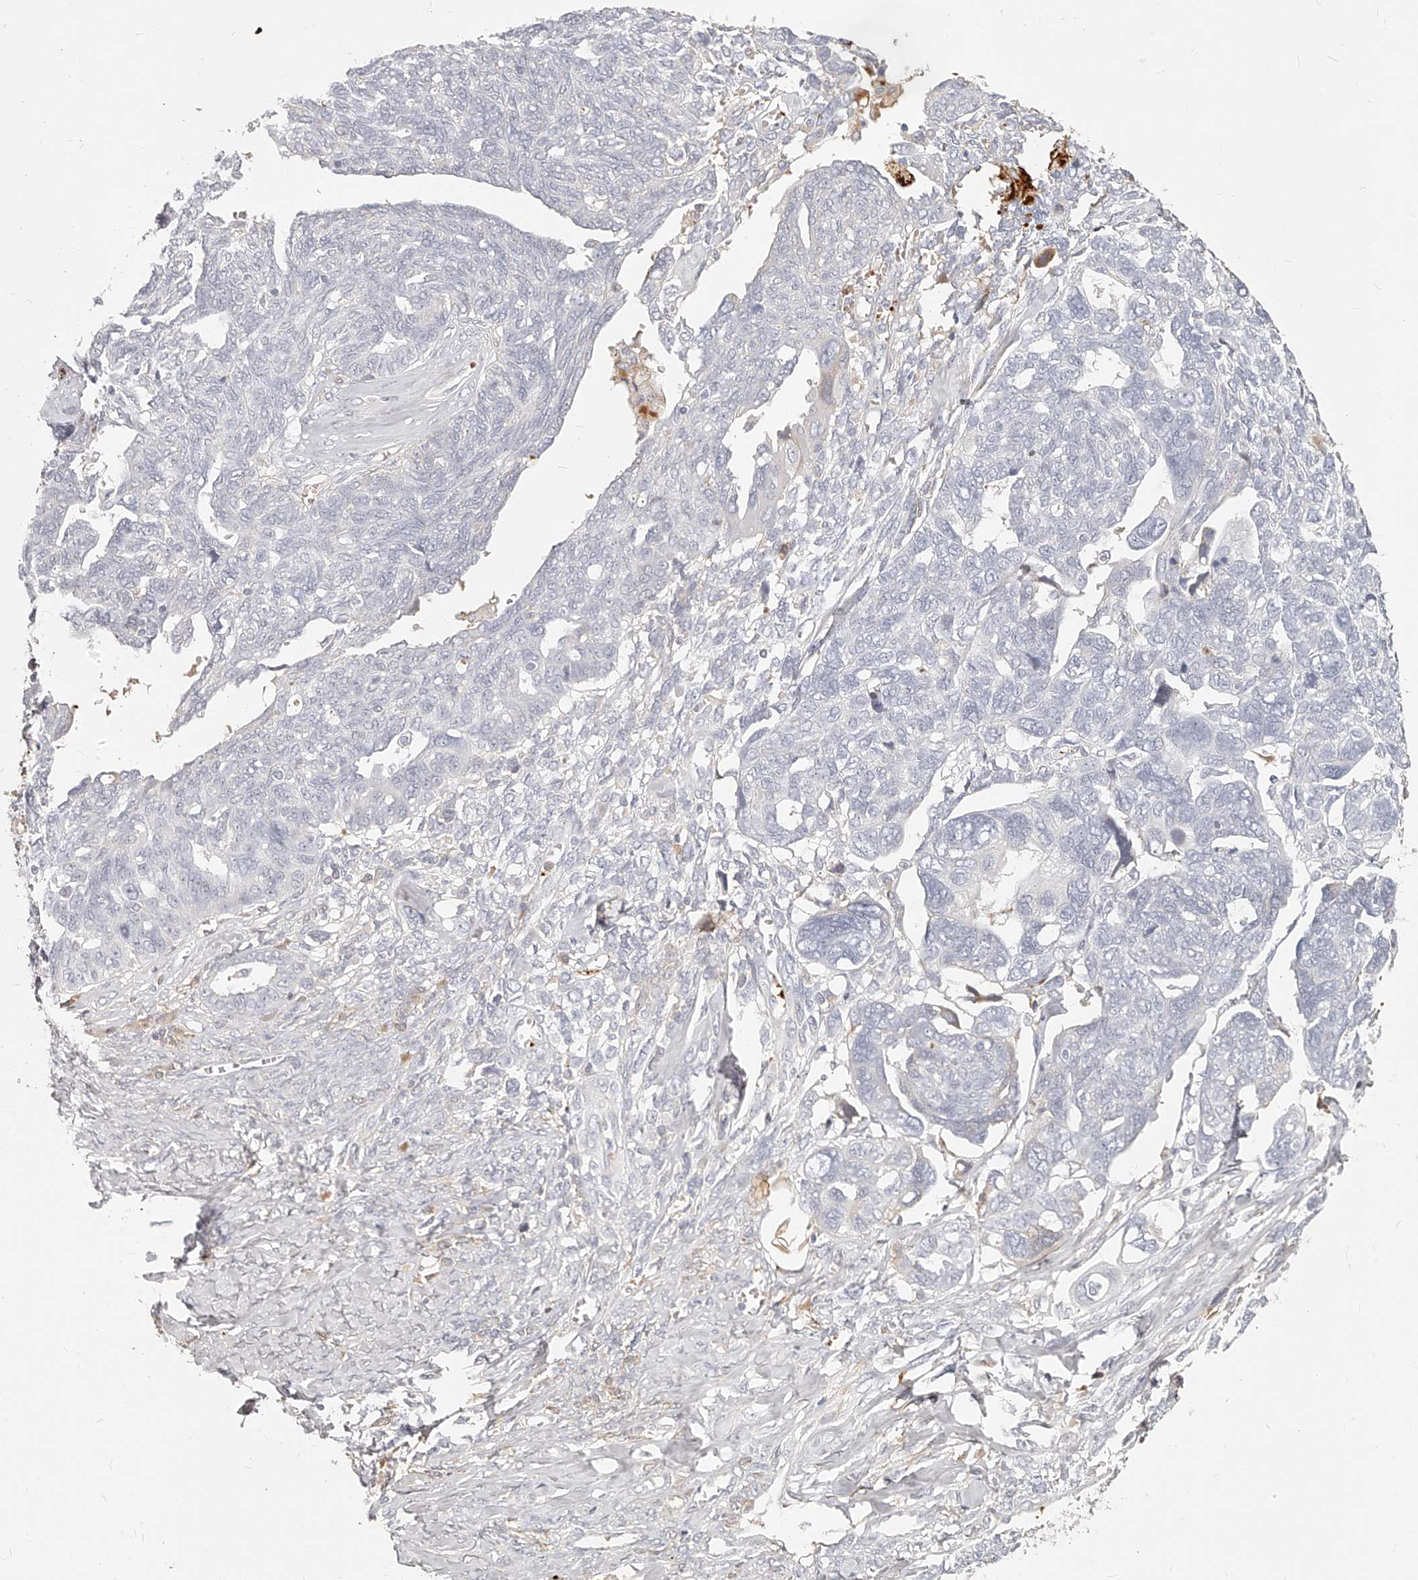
{"staining": {"intensity": "negative", "quantity": "none", "location": "none"}, "tissue": "ovarian cancer", "cell_type": "Tumor cells", "image_type": "cancer", "snomed": [{"axis": "morphology", "description": "Cystadenocarcinoma, serous, NOS"}, {"axis": "topography", "description": "Ovary"}], "caption": "A high-resolution micrograph shows immunohistochemistry staining of ovarian cancer, which displays no significant positivity in tumor cells.", "gene": "ITGB3", "patient": {"sex": "female", "age": 79}}